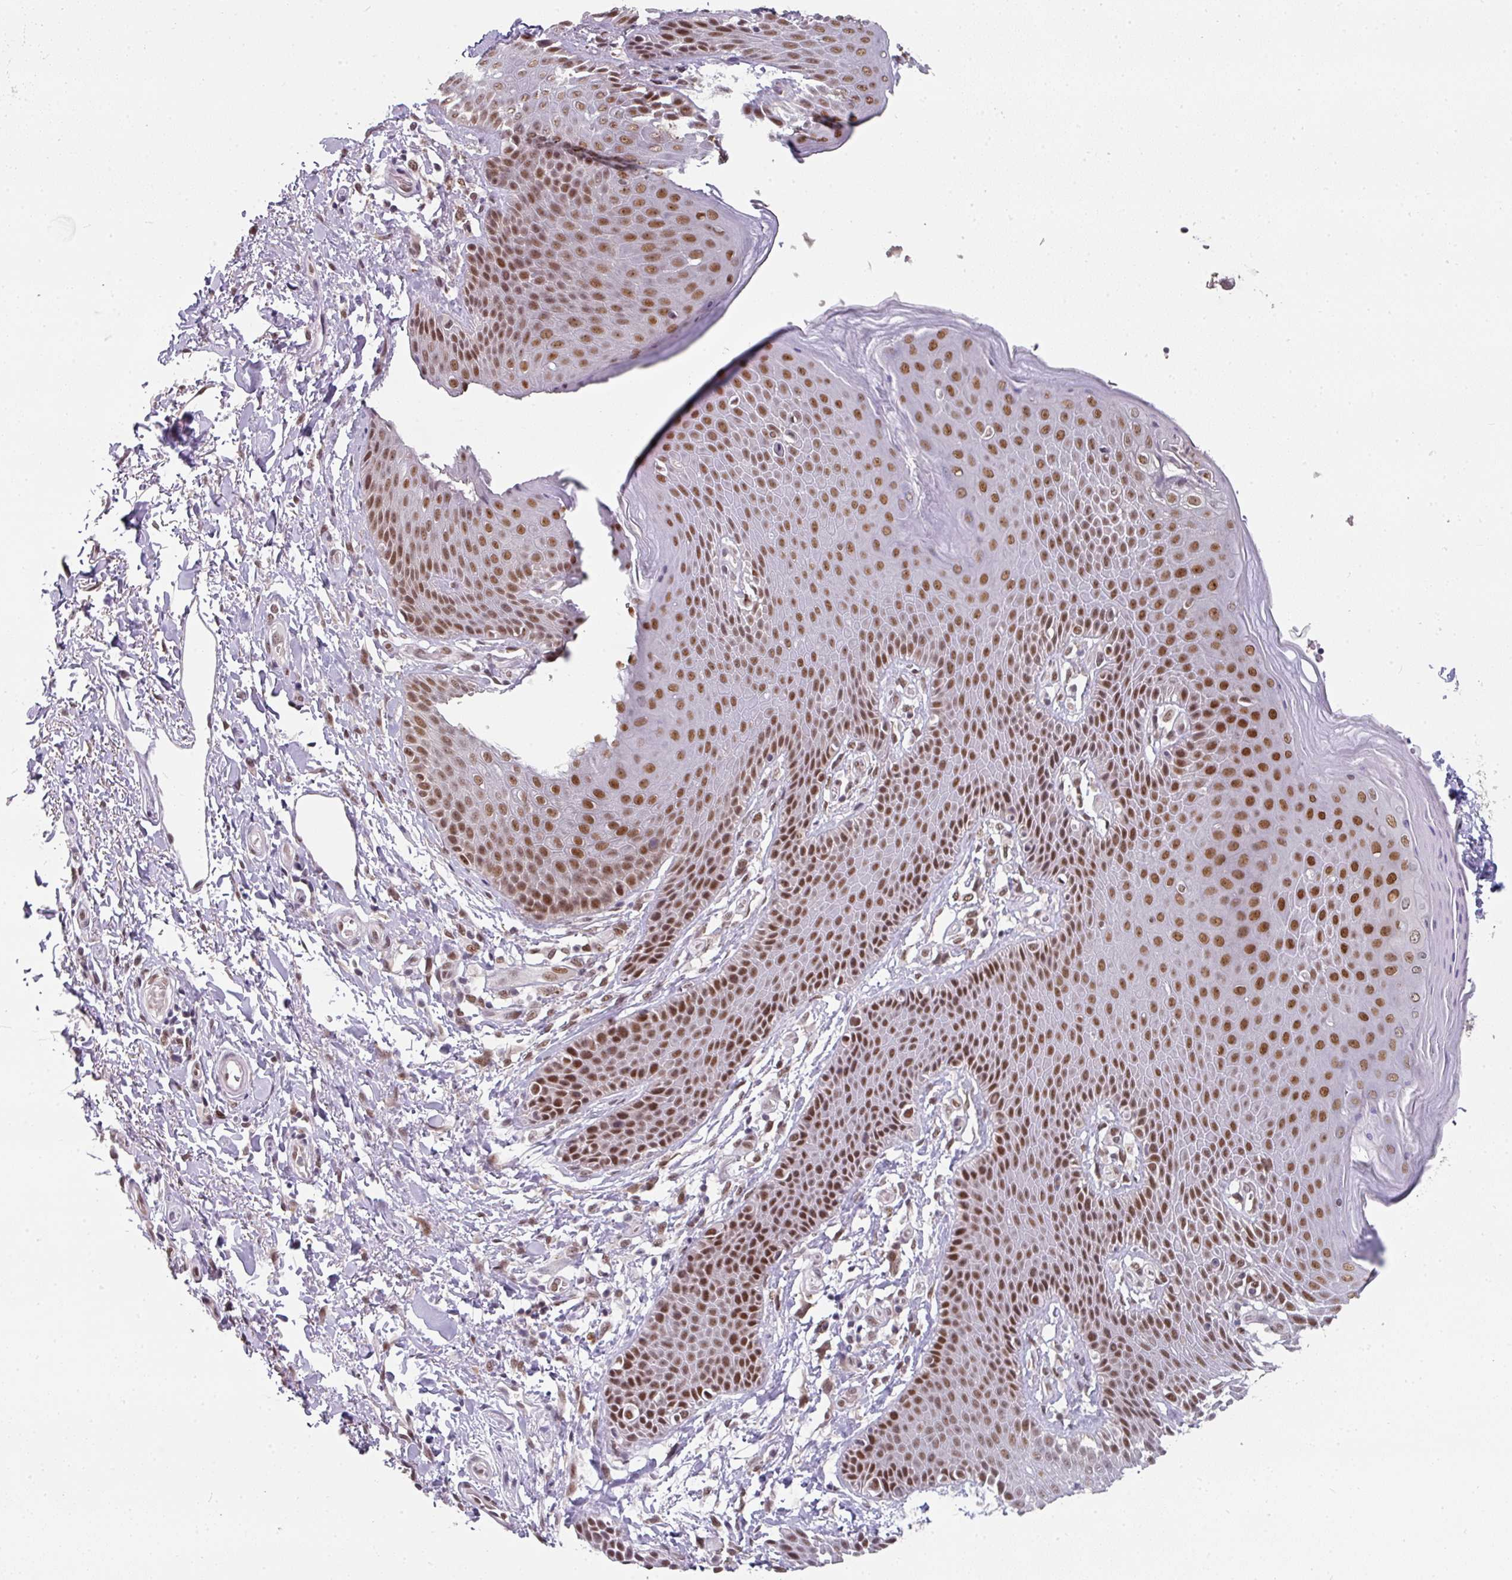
{"staining": {"intensity": "moderate", "quantity": ">75%", "location": "nuclear"}, "tissue": "skin", "cell_type": "Epidermal cells", "image_type": "normal", "snomed": [{"axis": "morphology", "description": "Normal tissue, NOS"}, {"axis": "topography", "description": "Peripheral nerve tissue"}], "caption": "Moderate nuclear staining is appreciated in approximately >75% of epidermal cells in normal skin.", "gene": "ENSG00000283782", "patient": {"sex": "male", "age": 51}}